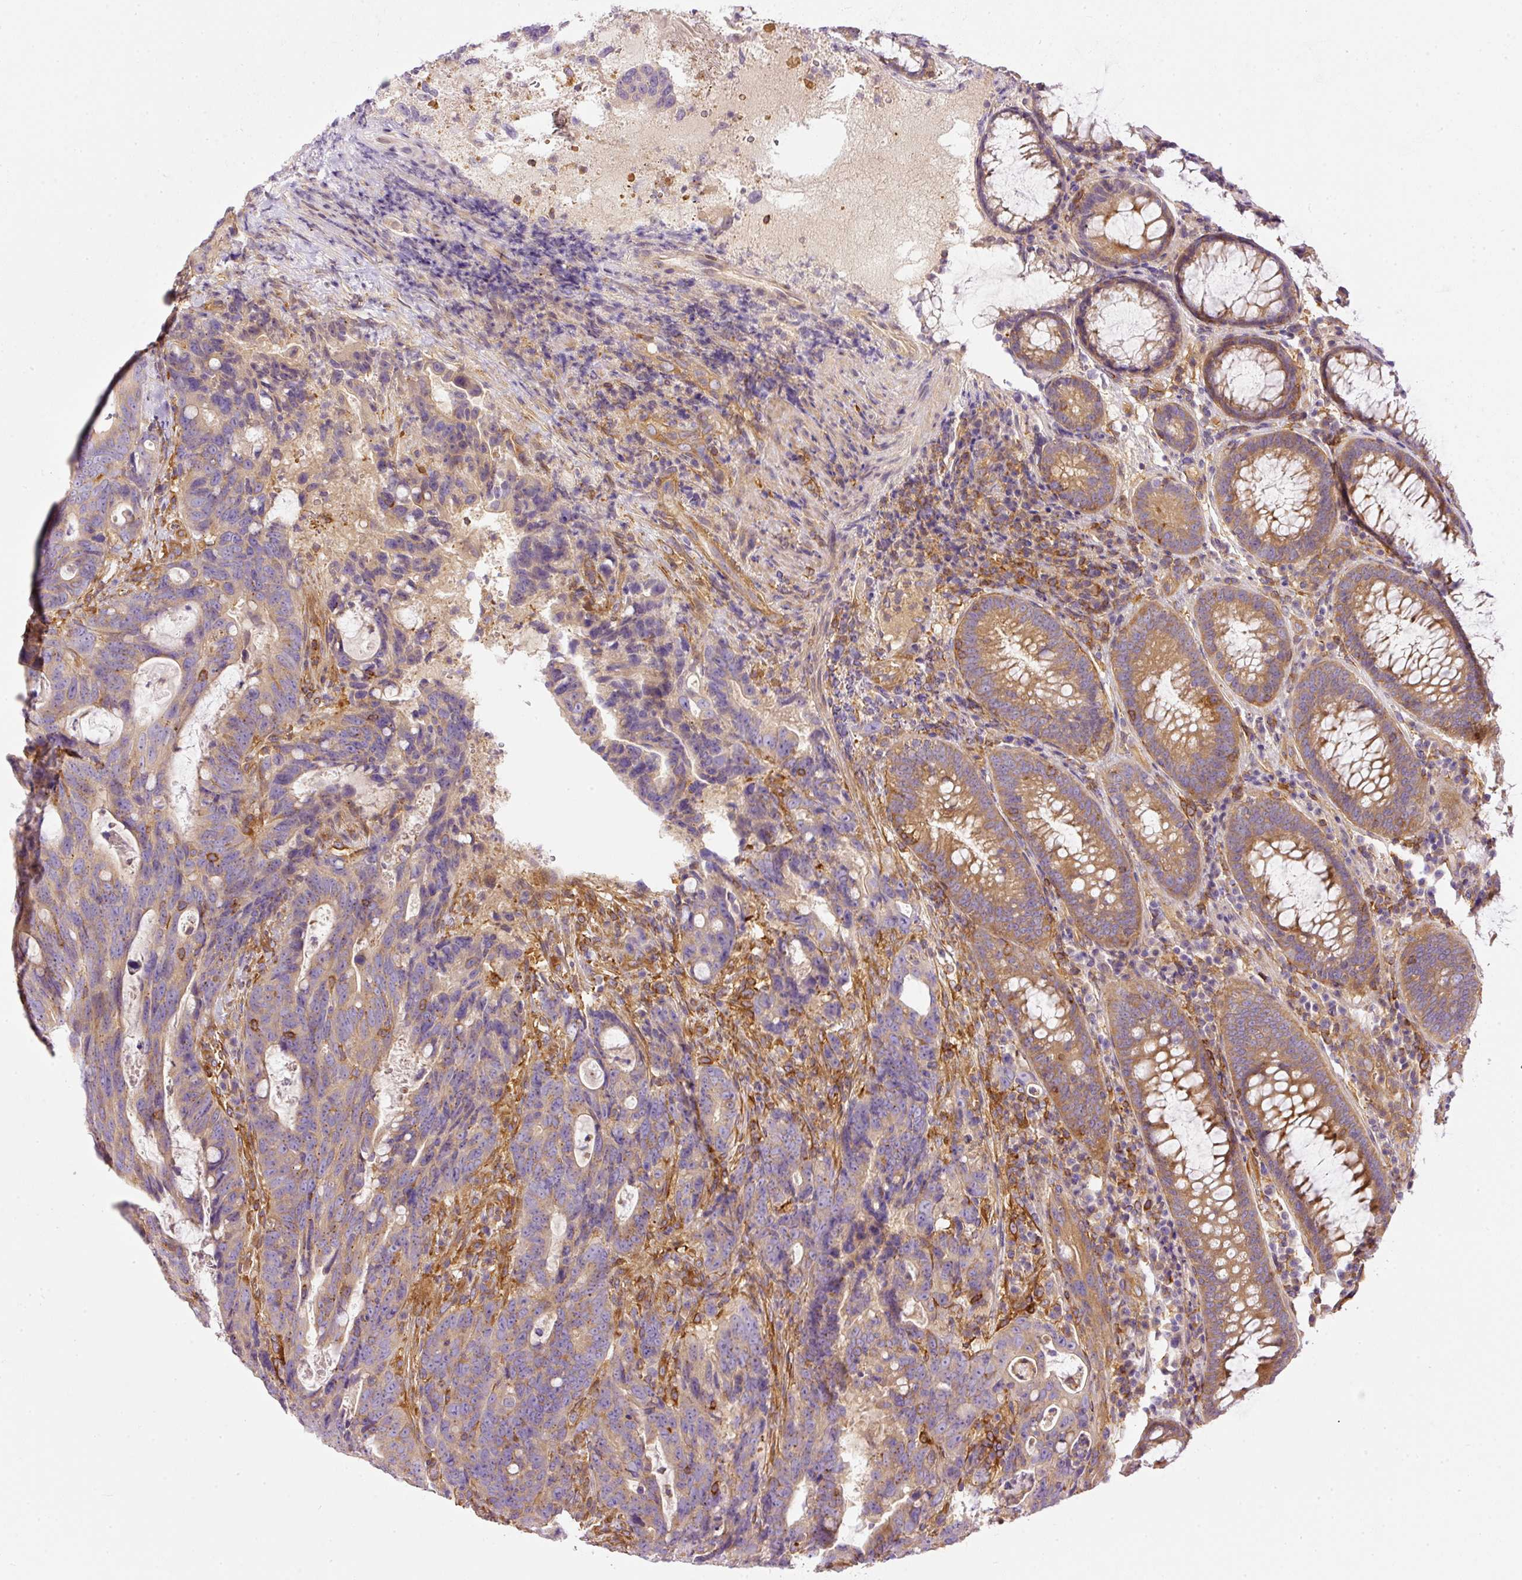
{"staining": {"intensity": "weak", "quantity": ">75%", "location": "cytoplasmic/membranous"}, "tissue": "colorectal cancer", "cell_type": "Tumor cells", "image_type": "cancer", "snomed": [{"axis": "morphology", "description": "Adenocarcinoma, NOS"}, {"axis": "topography", "description": "Colon"}], "caption": "A low amount of weak cytoplasmic/membranous staining is present in approximately >75% of tumor cells in colorectal cancer tissue. (DAB (3,3'-diaminobenzidine) IHC, brown staining for protein, blue staining for nuclei).", "gene": "TBC1D2B", "patient": {"sex": "female", "age": 82}}